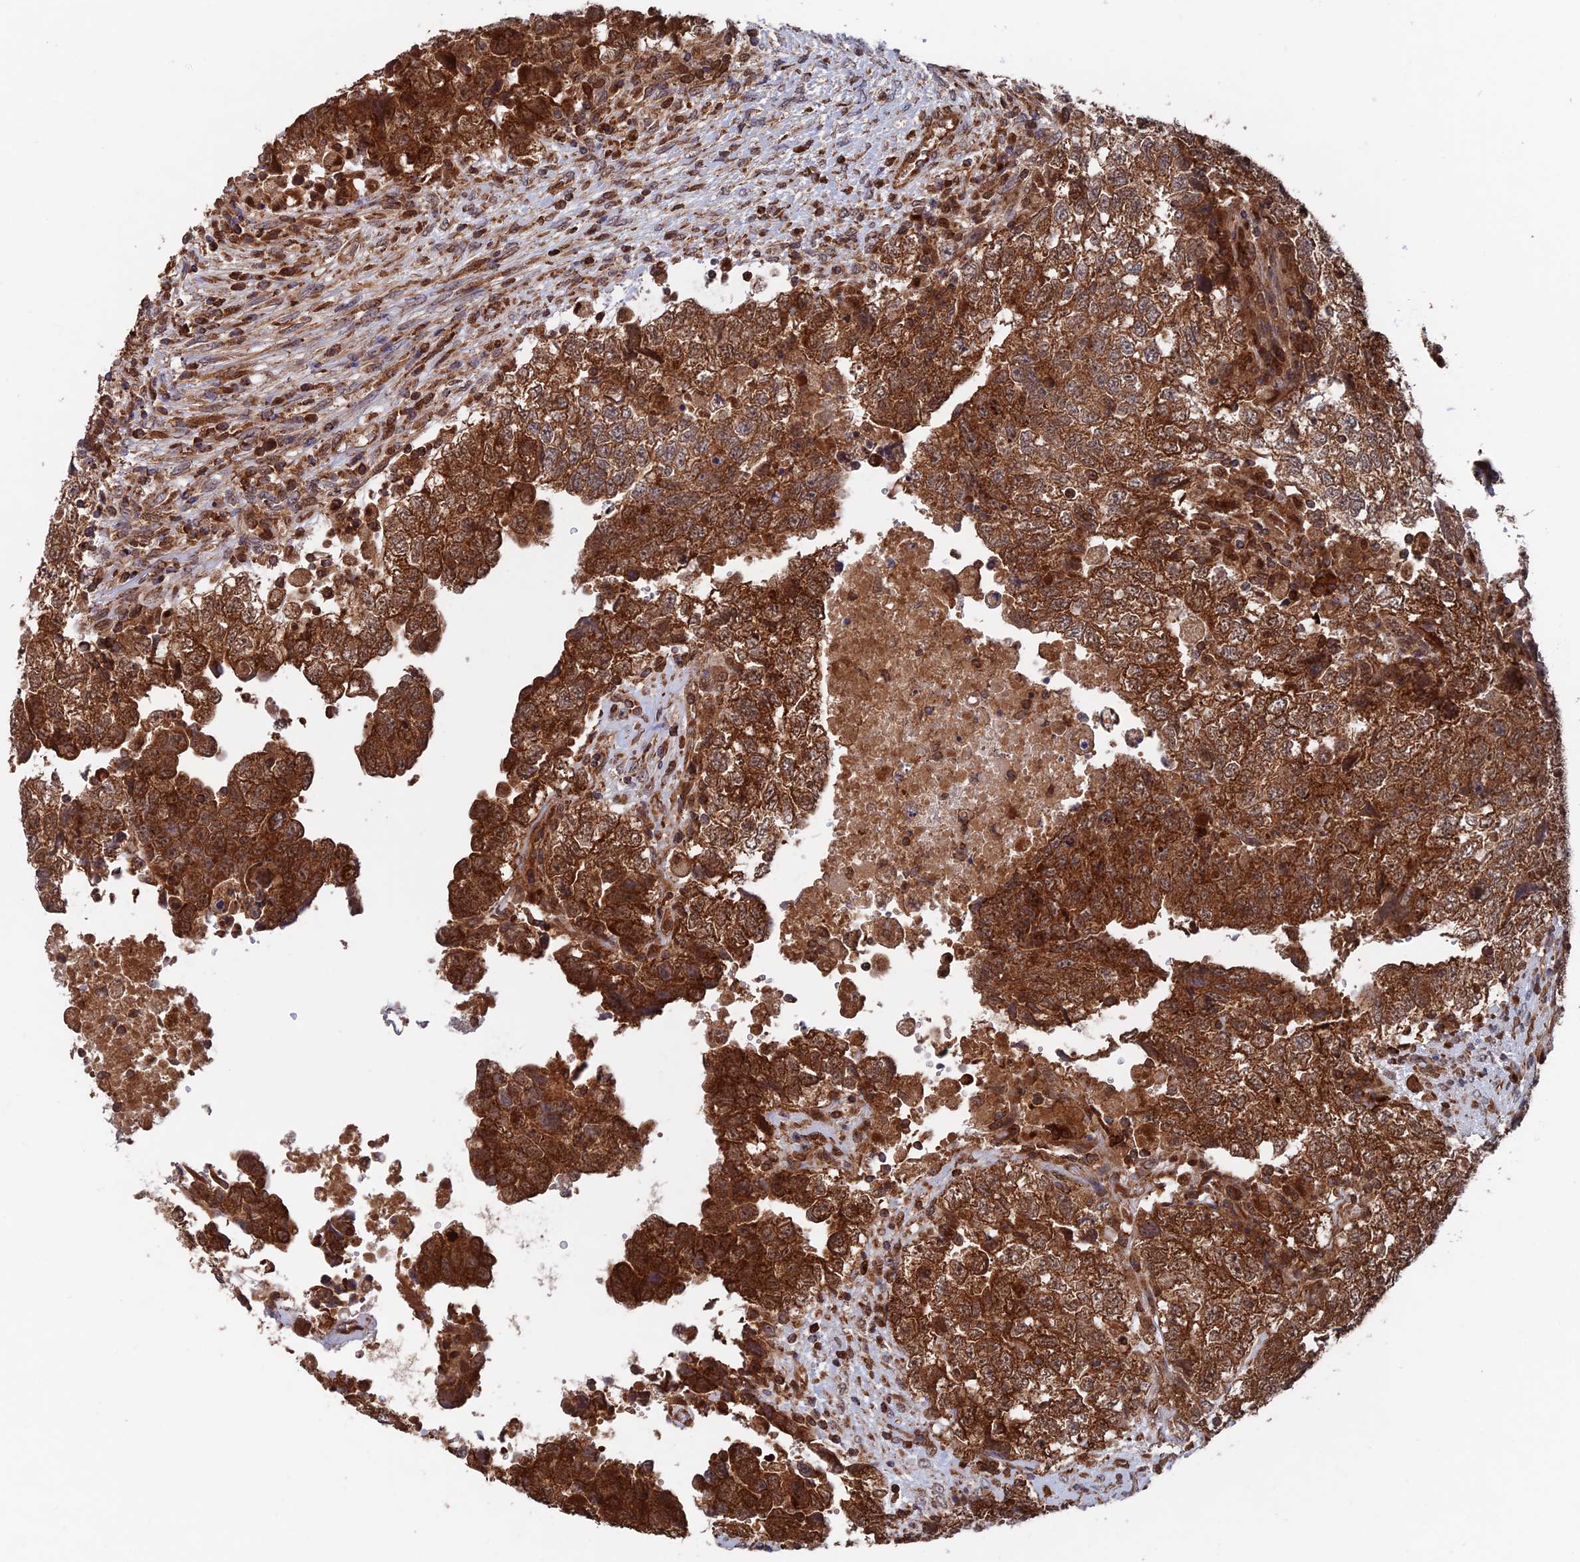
{"staining": {"intensity": "strong", "quantity": ">75%", "location": "cytoplasmic/membranous"}, "tissue": "testis cancer", "cell_type": "Tumor cells", "image_type": "cancer", "snomed": [{"axis": "morphology", "description": "Carcinoma, Embryonal, NOS"}, {"axis": "topography", "description": "Testis"}], "caption": "A histopathology image showing strong cytoplasmic/membranous positivity in approximately >75% of tumor cells in embryonal carcinoma (testis), as visualized by brown immunohistochemical staining.", "gene": "DTYMK", "patient": {"sex": "male", "age": 37}}